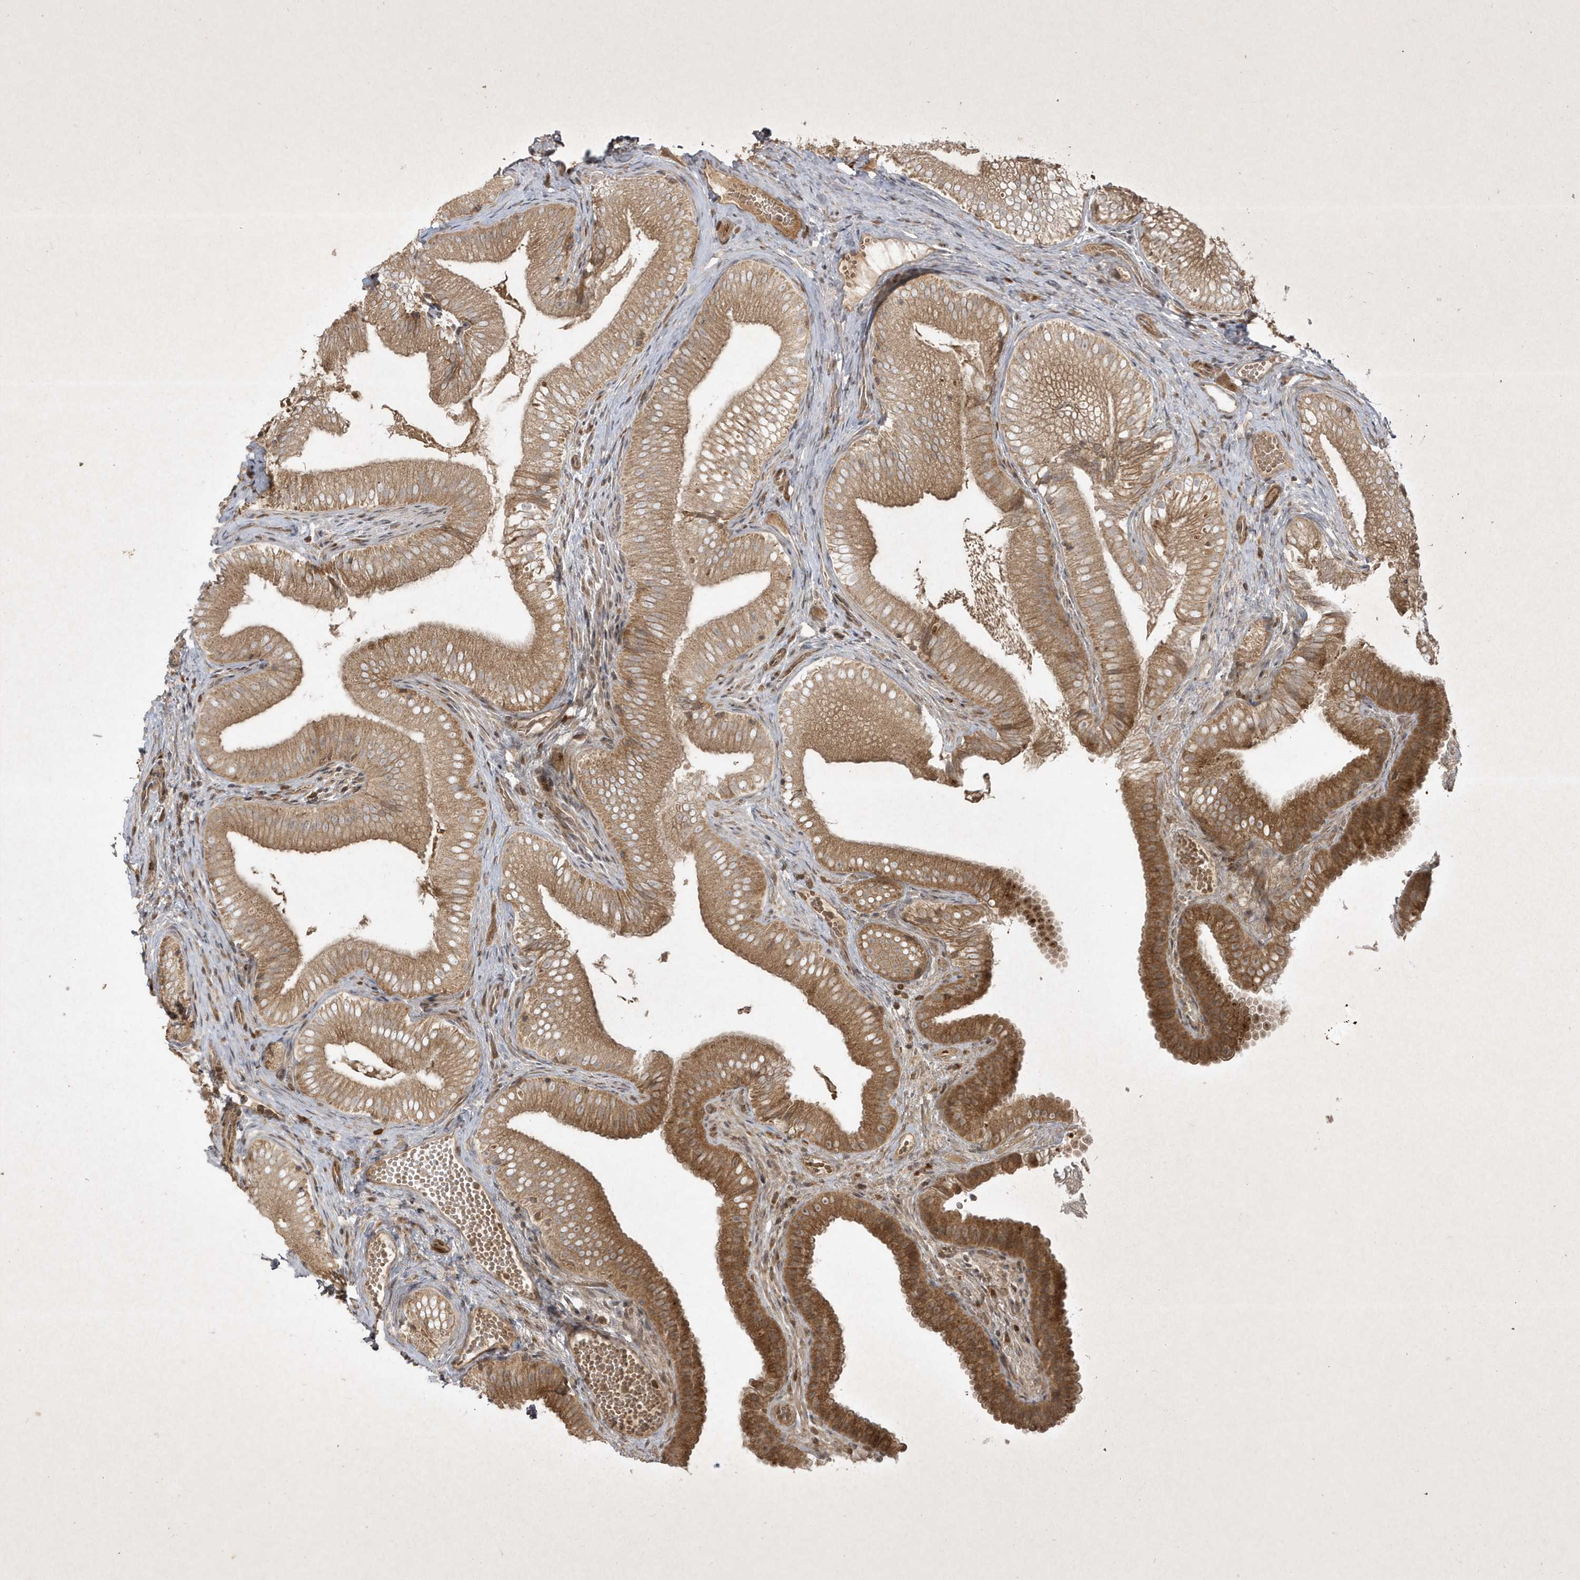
{"staining": {"intensity": "moderate", "quantity": ">75%", "location": "cytoplasmic/membranous"}, "tissue": "gallbladder", "cell_type": "Glandular cells", "image_type": "normal", "snomed": [{"axis": "morphology", "description": "Normal tissue, NOS"}, {"axis": "topography", "description": "Gallbladder"}], "caption": "Immunohistochemistry (IHC) (DAB (3,3'-diaminobenzidine)) staining of unremarkable human gallbladder reveals moderate cytoplasmic/membranous protein staining in about >75% of glandular cells.", "gene": "FAM83C", "patient": {"sex": "female", "age": 30}}